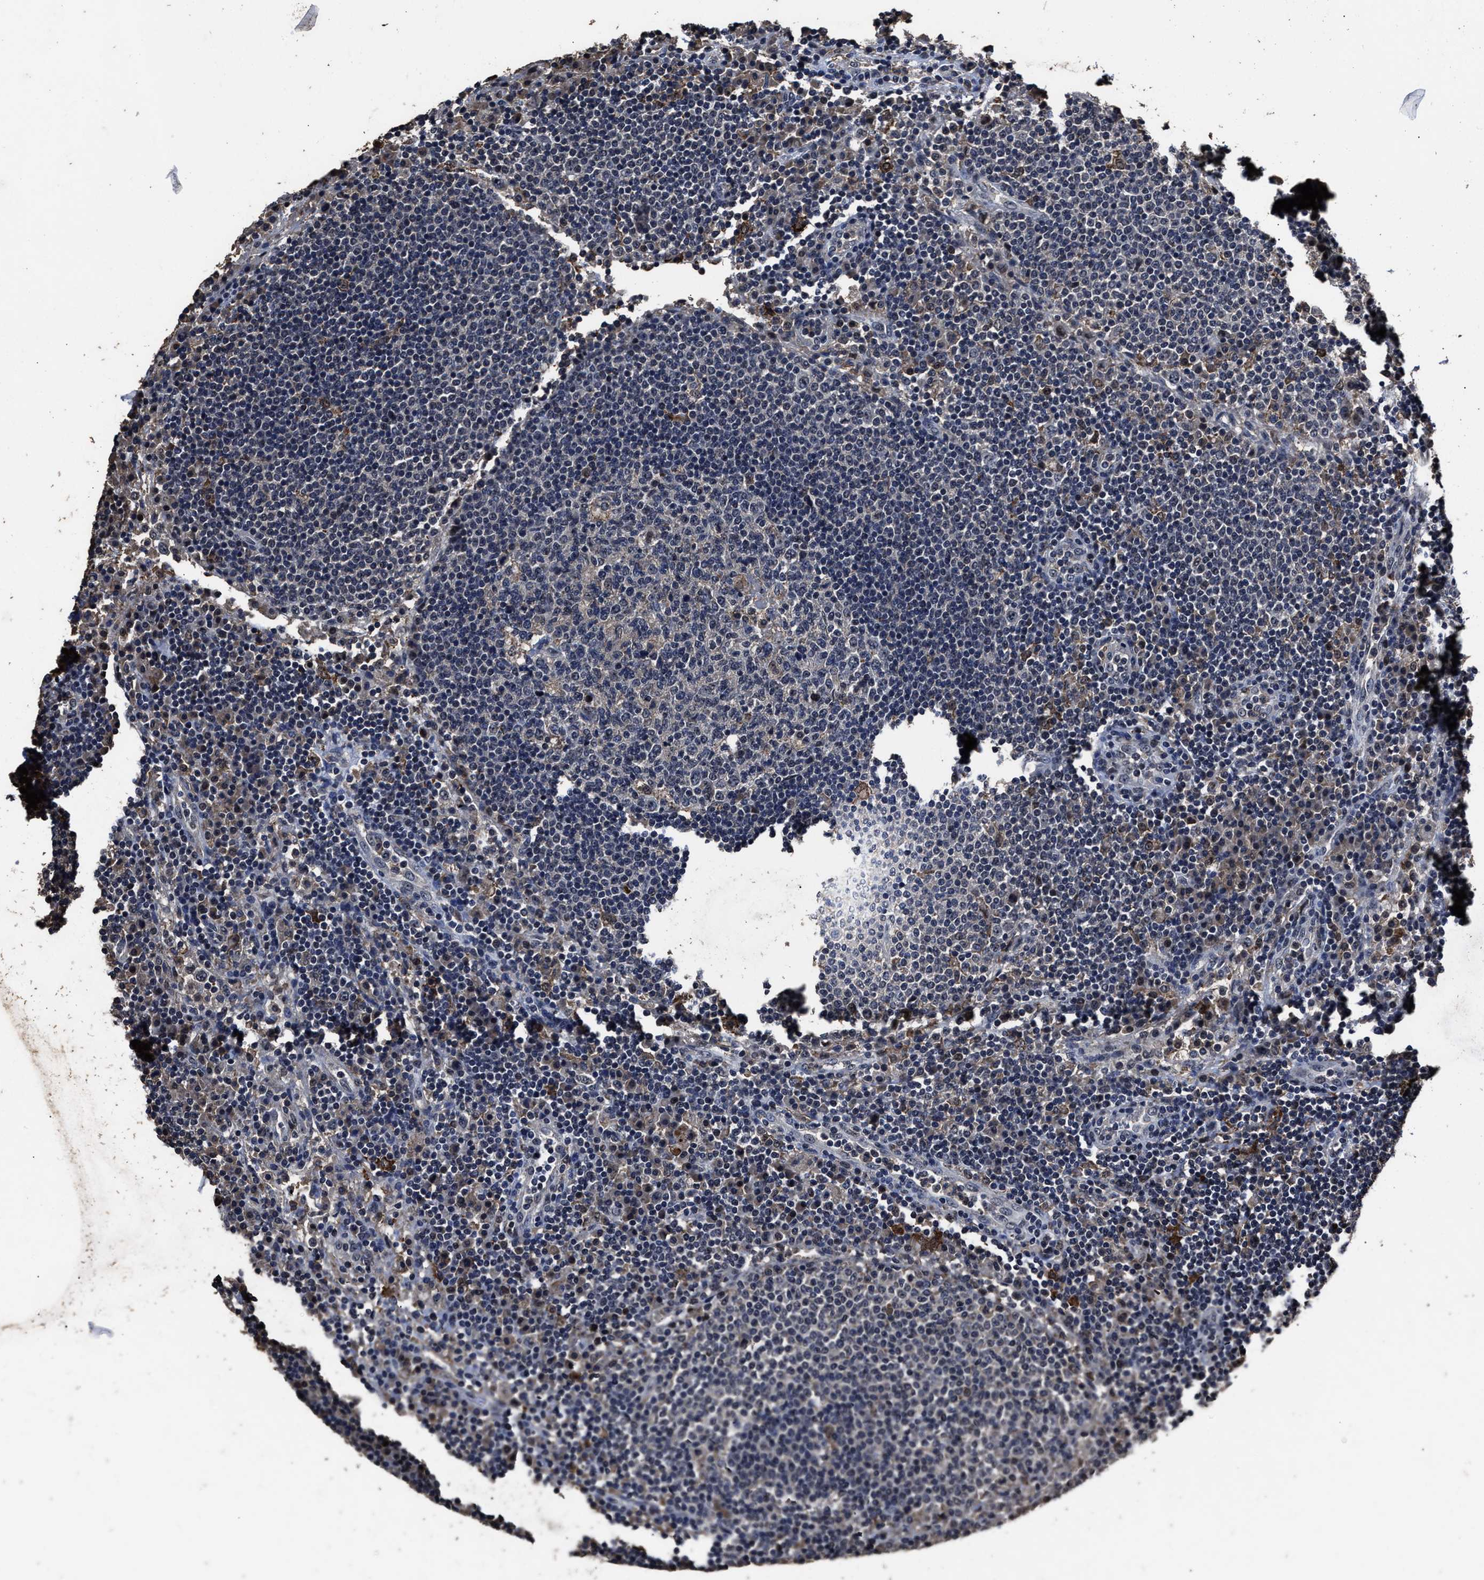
{"staining": {"intensity": "weak", "quantity": "<25%", "location": "cytoplasmic/membranous"}, "tissue": "lymph node", "cell_type": "Germinal center cells", "image_type": "normal", "snomed": [{"axis": "morphology", "description": "Normal tissue, NOS"}, {"axis": "topography", "description": "Lymph node"}], "caption": "High magnification brightfield microscopy of benign lymph node stained with DAB (brown) and counterstained with hematoxylin (blue): germinal center cells show no significant expression. The staining was performed using DAB to visualize the protein expression in brown, while the nuclei were stained in blue with hematoxylin (Magnification: 20x).", "gene": "RSBN1L", "patient": {"sex": "female", "age": 53}}